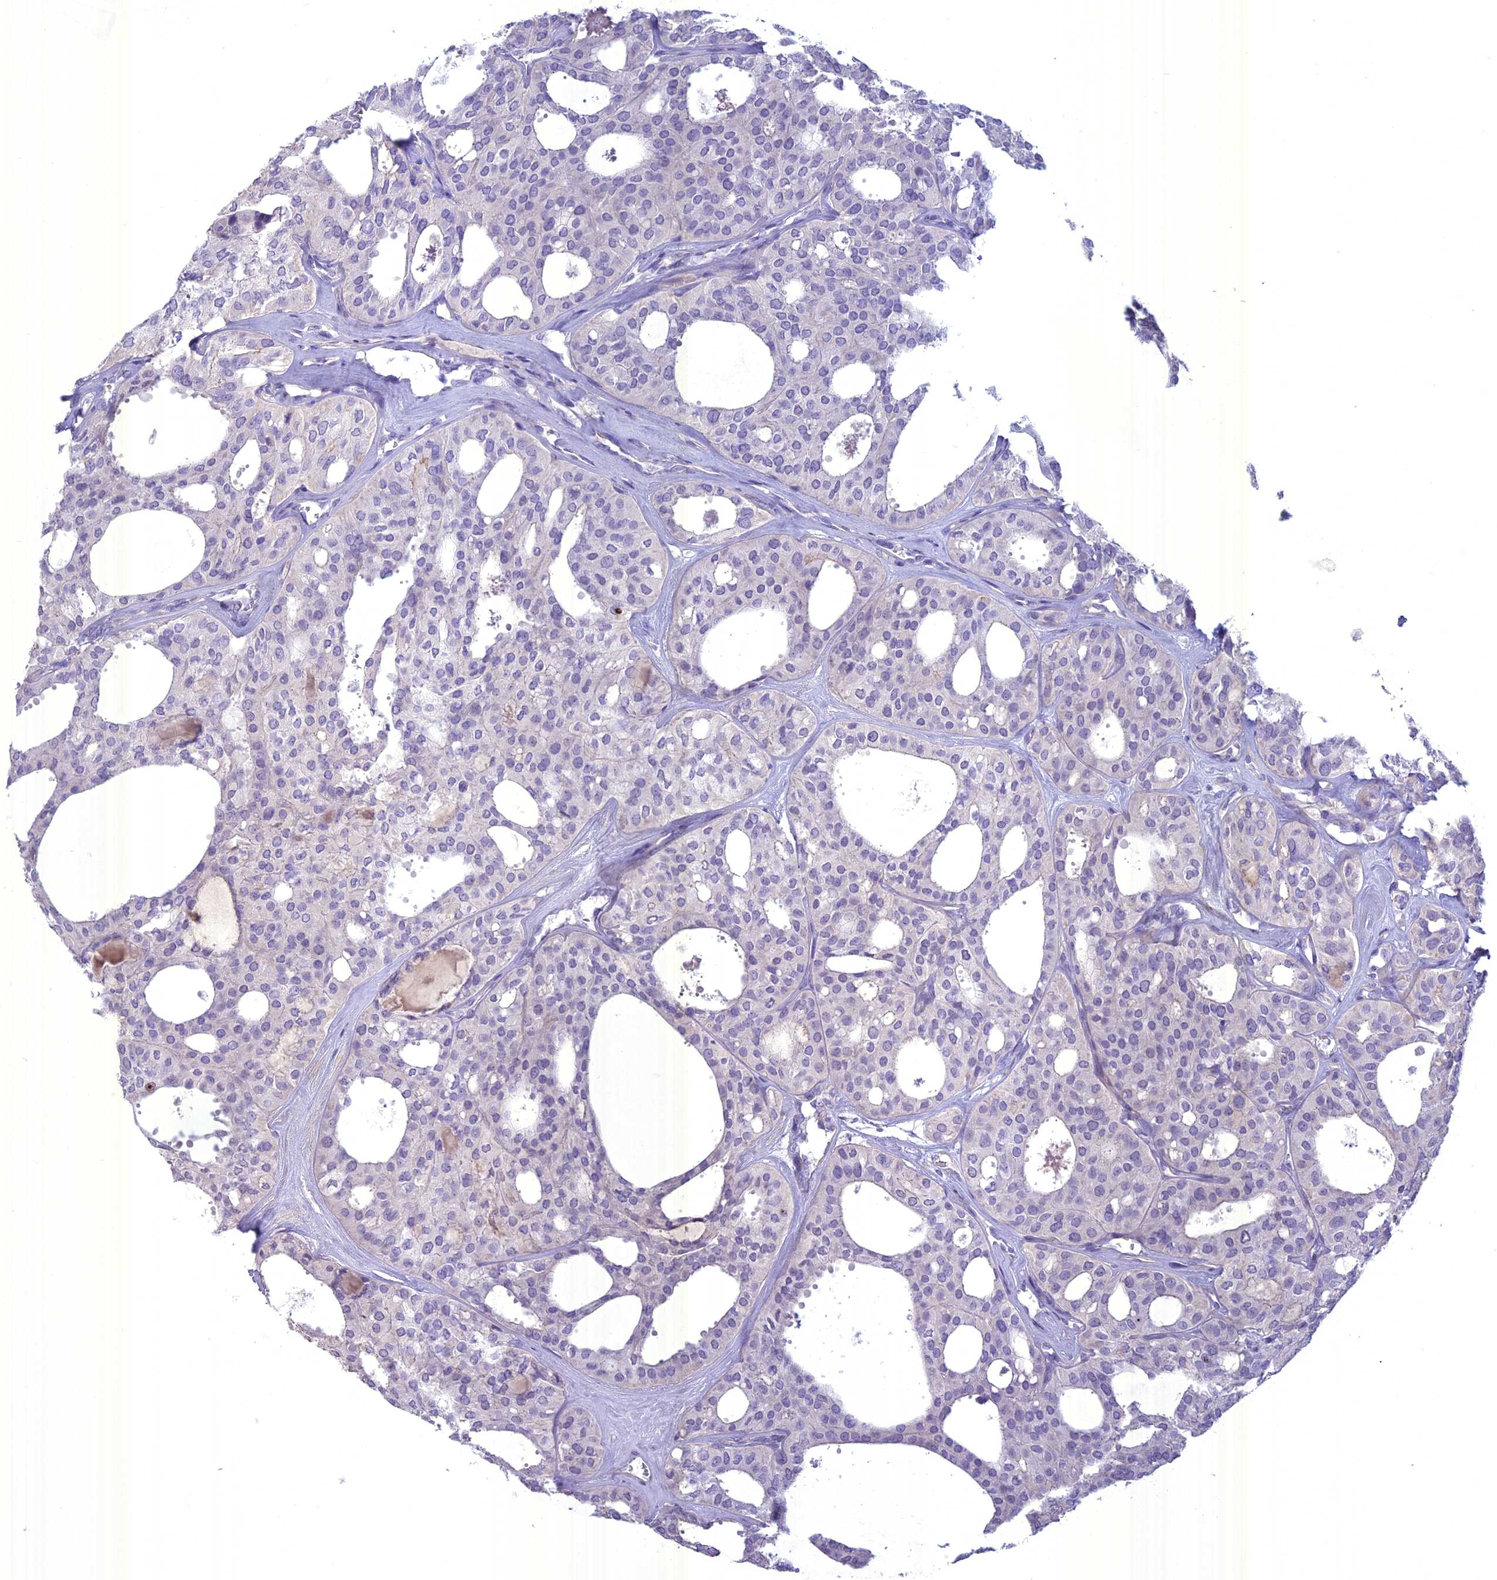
{"staining": {"intensity": "negative", "quantity": "none", "location": "none"}, "tissue": "thyroid cancer", "cell_type": "Tumor cells", "image_type": "cancer", "snomed": [{"axis": "morphology", "description": "Follicular adenoma carcinoma, NOS"}, {"axis": "topography", "description": "Thyroid gland"}], "caption": "IHC of follicular adenoma carcinoma (thyroid) demonstrates no positivity in tumor cells.", "gene": "SPHKAP", "patient": {"sex": "male", "age": 75}}